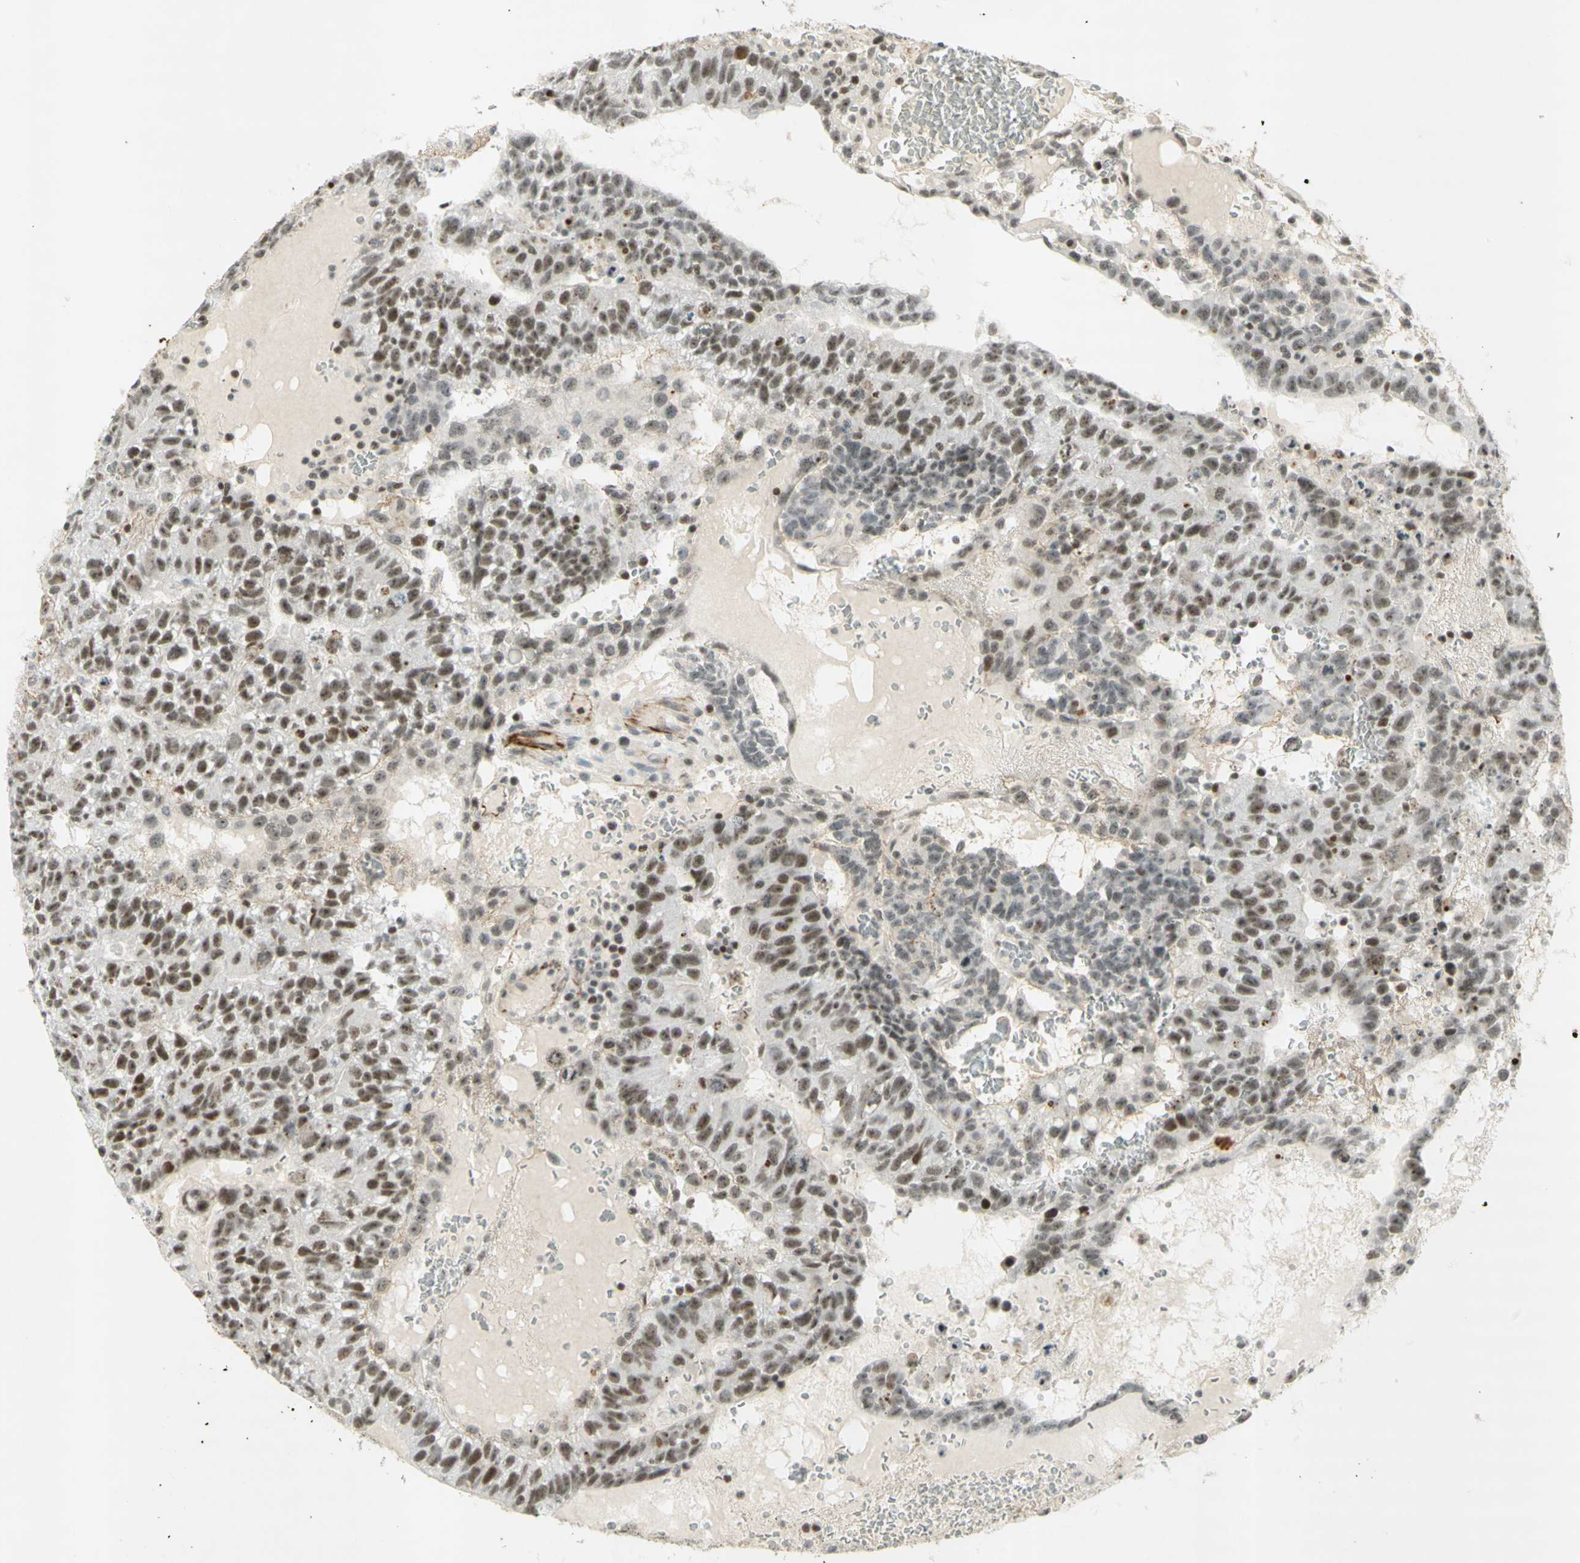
{"staining": {"intensity": "moderate", "quantity": ">75%", "location": "nuclear"}, "tissue": "testis cancer", "cell_type": "Tumor cells", "image_type": "cancer", "snomed": [{"axis": "morphology", "description": "Seminoma, NOS"}, {"axis": "morphology", "description": "Carcinoma, Embryonal, NOS"}, {"axis": "topography", "description": "Testis"}], "caption": "Testis cancer stained with a brown dye reveals moderate nuclear positive positivity in about >75% of tumor cells.", "gene": "IRF1", "patient": {"sex": "male", "age": 52}}